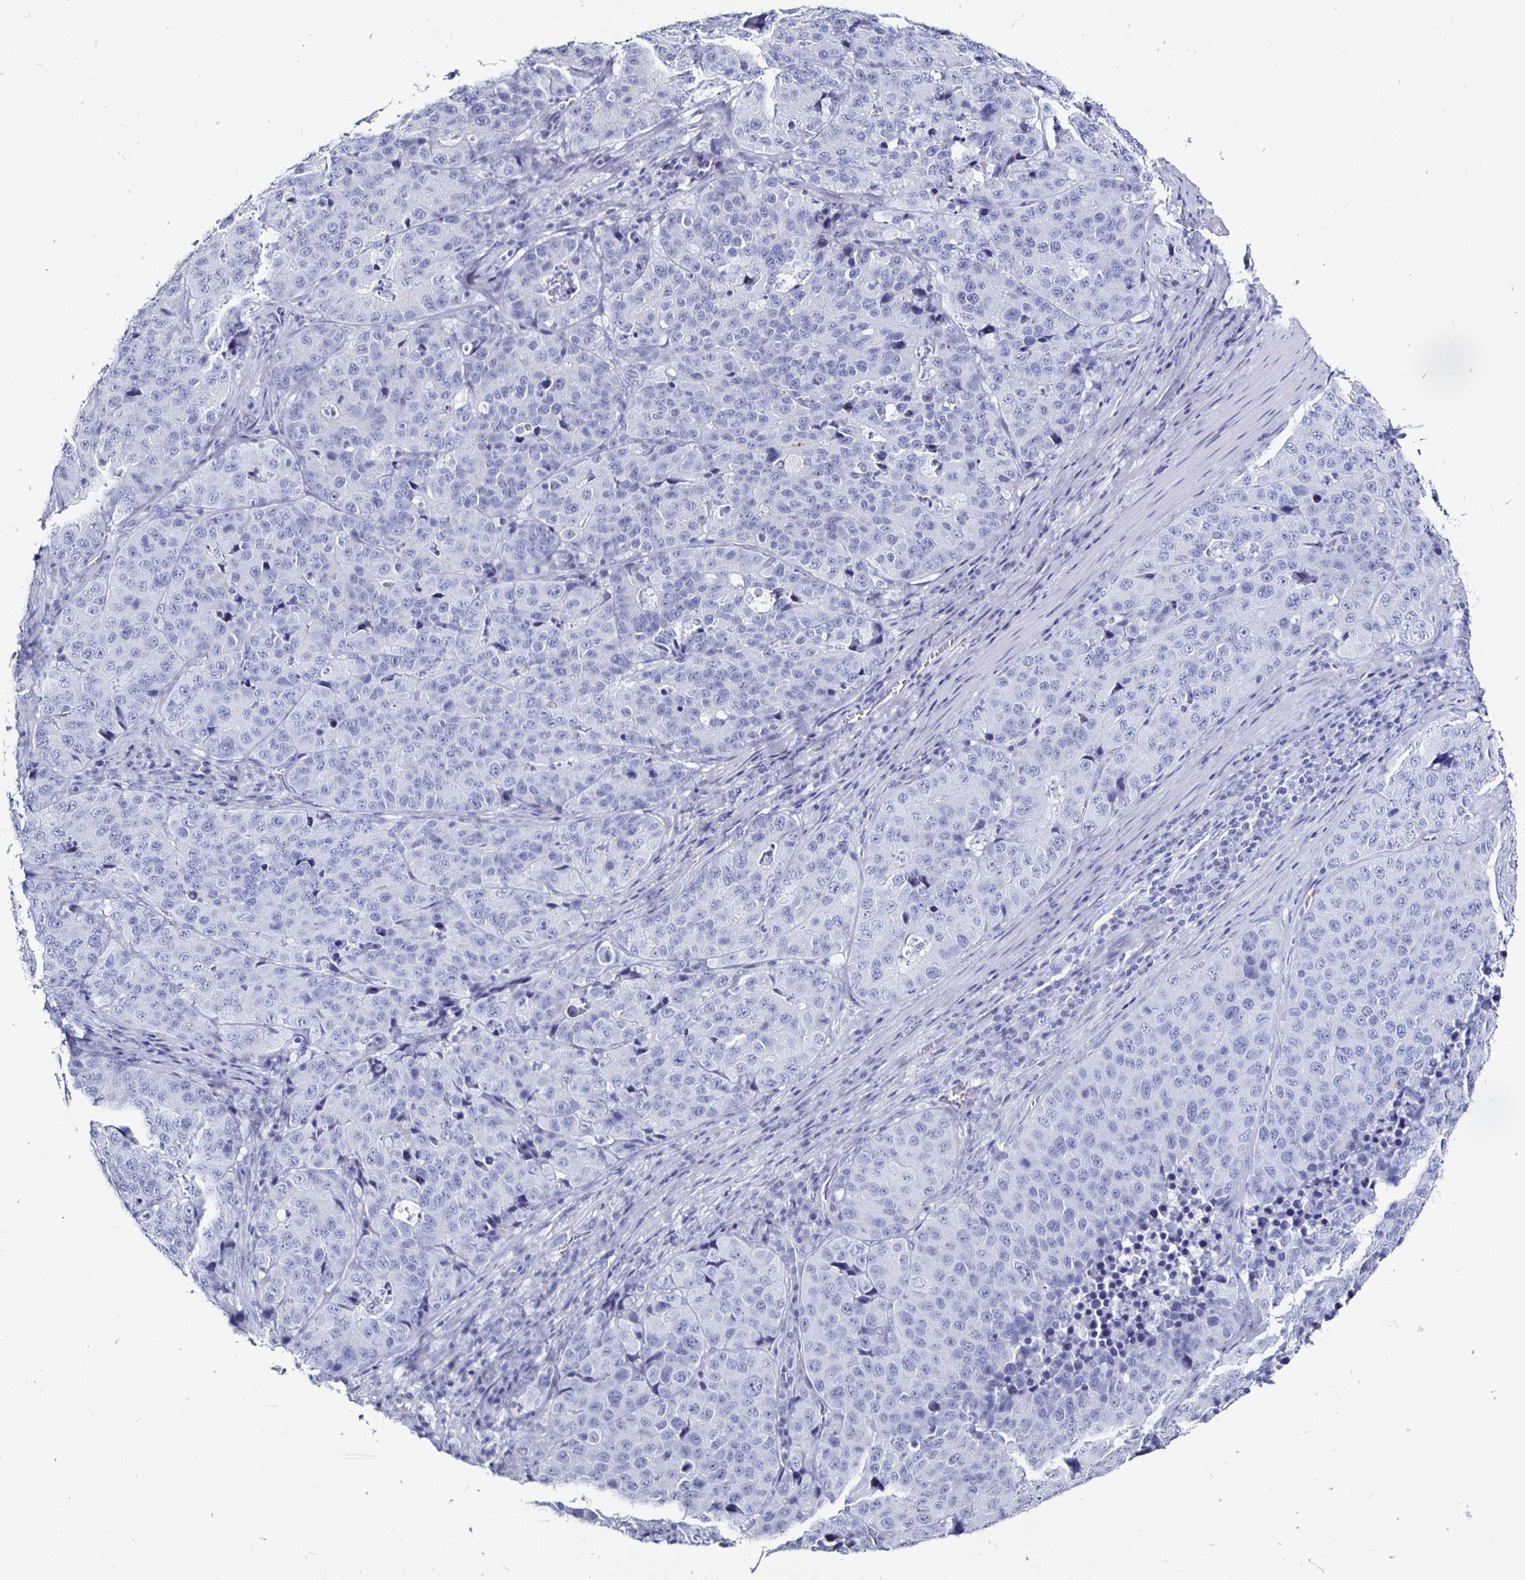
{"staining": {"intensity": "negative", "quantity": "none", "location": "none"}, "tissue": "stomach cancer", "cell_type": "Tumor cells", "image_type": "cancer", "snomed": [{"axis": "morphology", "description": "Adenocarcinoma, NOS"}, {"axis": "topography", "description": "Stomach"}], "caption": "Immunohistochemistry (IHC) image of stomach cancer (adenocarcinoma) stained for a protein (brown), which demonstrates no positivity in tumor cells.", "gene": "LUZP4", "patient": {"sex": "male", "age": 71}}